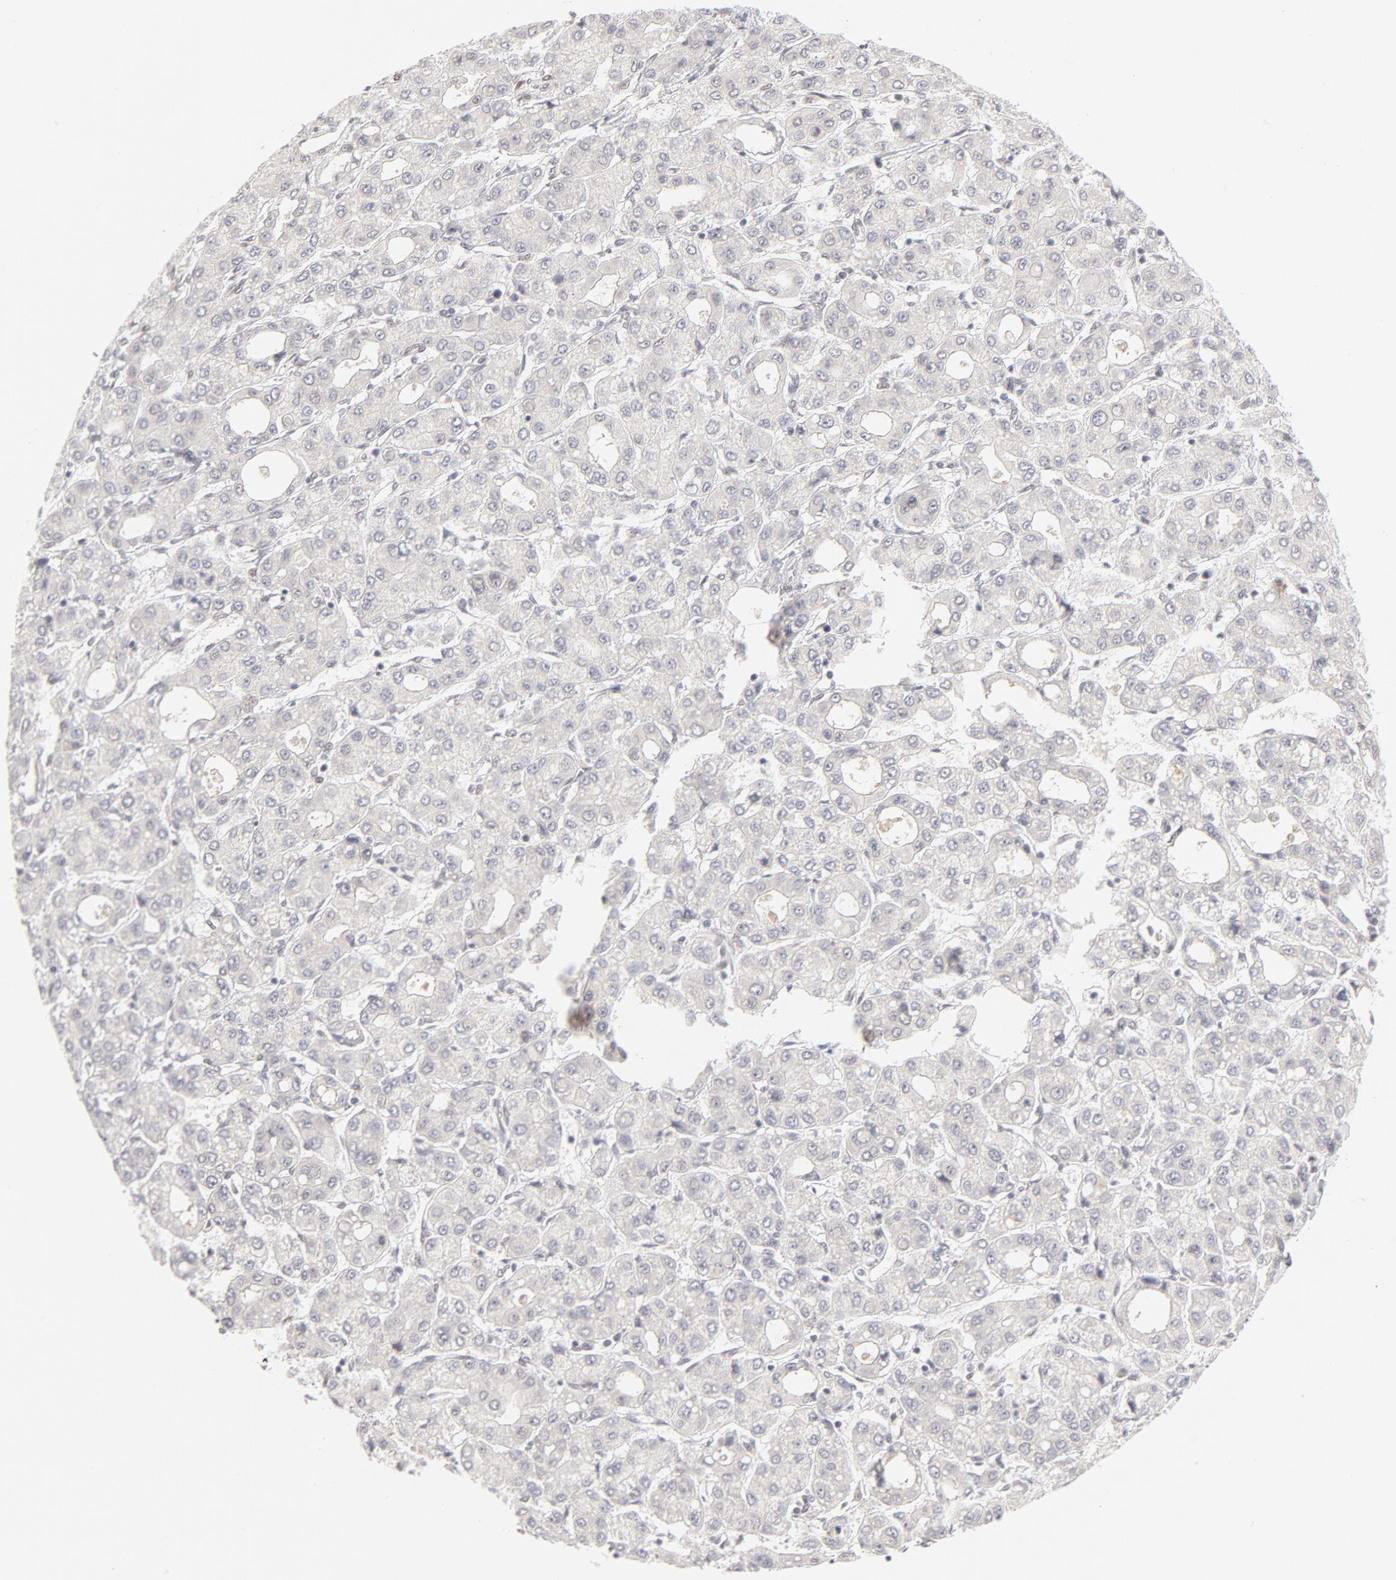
{"staining": {"intensity": "negative", "quantity": "none", "location": "none"}, "tissue": "liver cancer", "cell_type": "Tumor cells", "image_type": "cancer", "snomed": [{"axis": "morphology", "description": "Carcinoma, Hepatocellular, NOS"}, {"axis": "topography", "description": "Liver"}], "caption": "Liver cancer (hepatocellular carcinoma) was stained to show a protein in brown. There is no significant staining in tumor cells. (Stains: DAB (3,3'-diaminobenzidine) immunohistochemistry with hematoxylin counter stain, Microscopy: brightfield microscopy at high magnification).", "gene": "PBX3", "patient": {"sex": "male", "age": 69}}